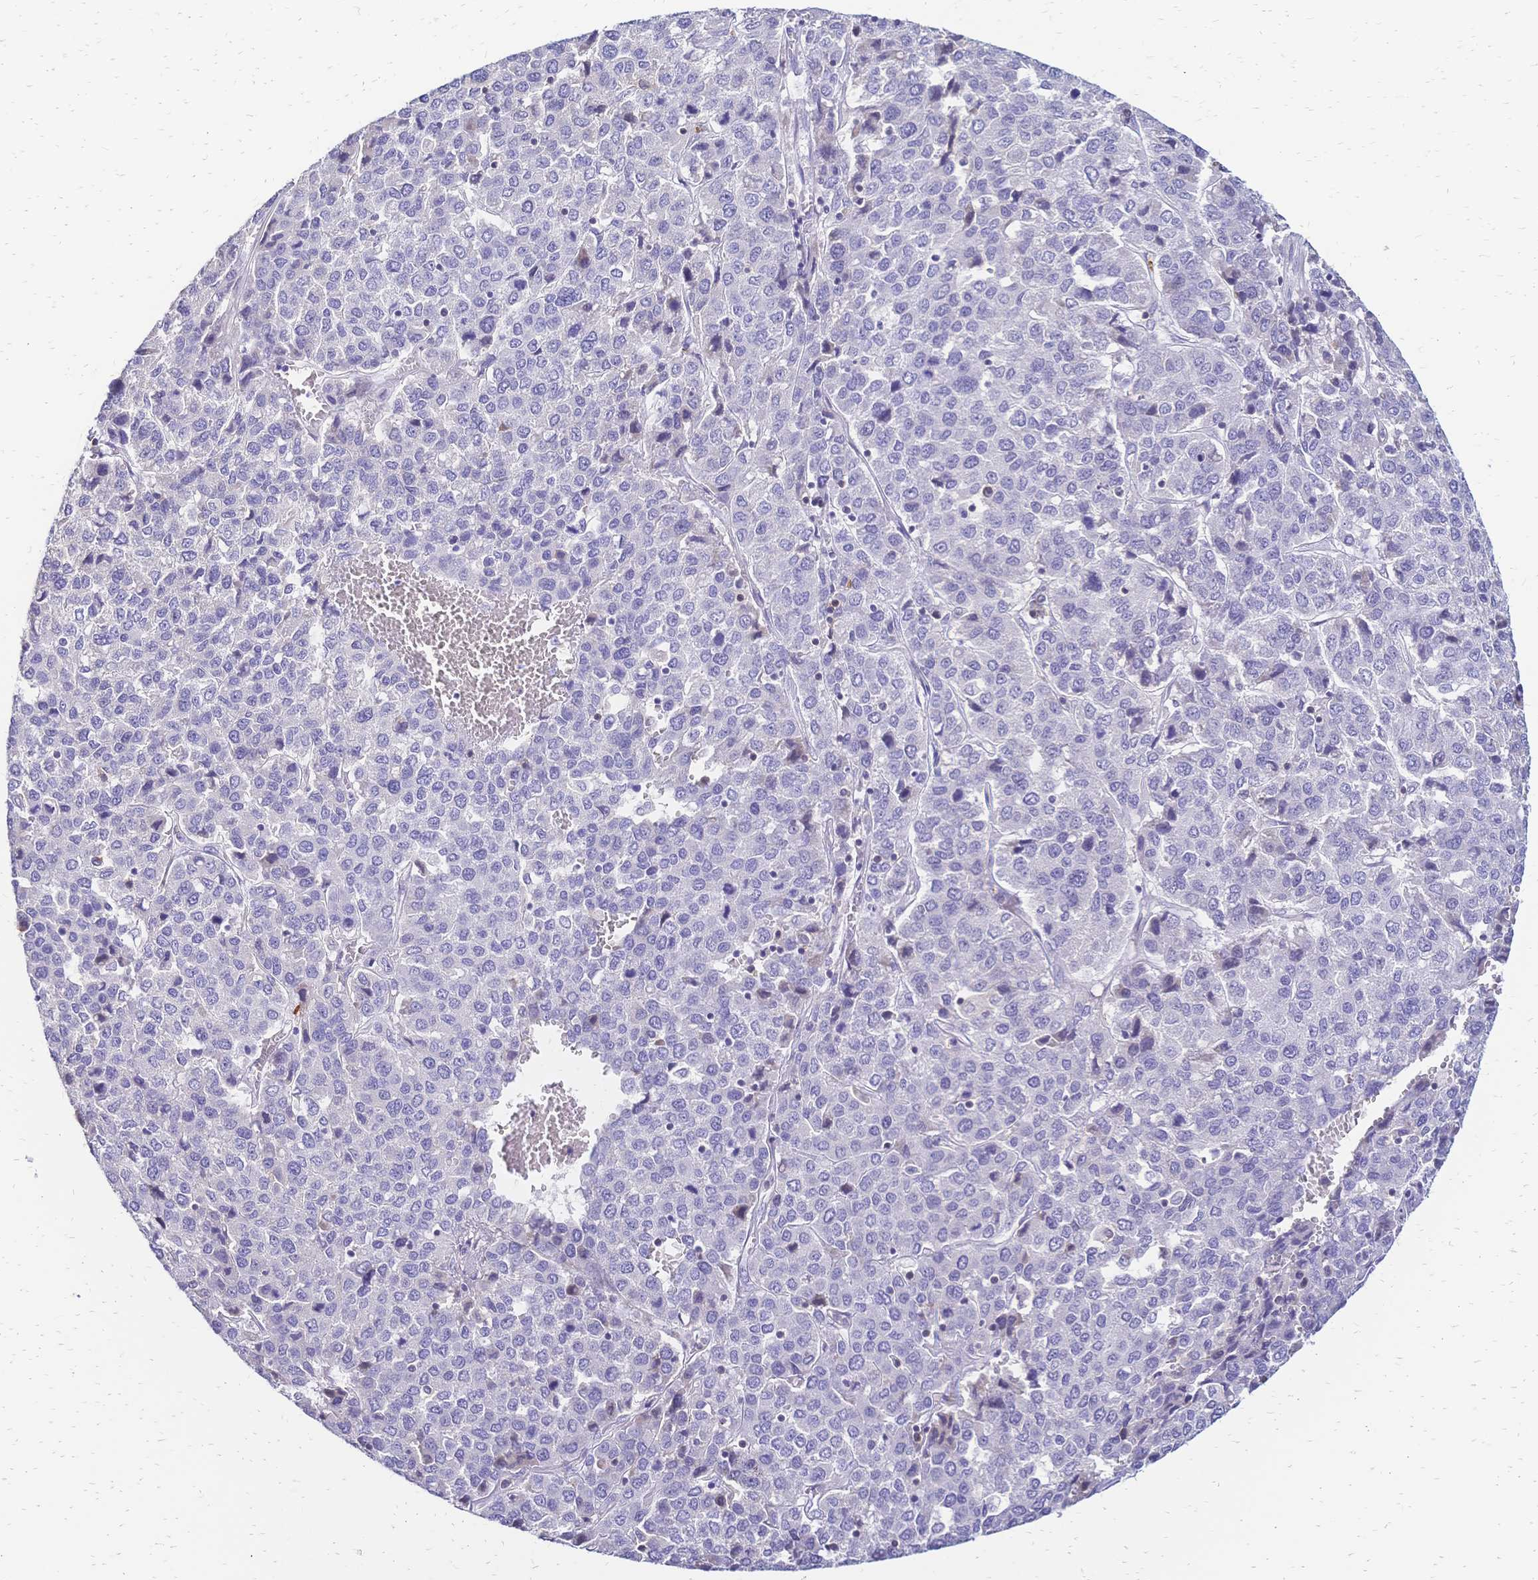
{"staining": {"intensity": "negative", "quantity": "none", "location": "none"}, "tissue": "liver cancer", "cell_type": "Tumor cells", "image_type": "cancer", "snomed": [{"axis": "morphology", "description": "Carcinoma, Hepatocellular, NOS"}, {"axis": "topography", "description": "Liver"}], "caption": "Immunohistochemical staining of liver cancer reveals no significant staining in tumor cells.", "gene": "IL2RA", "patient": {"sex": "male", "age": 69}}